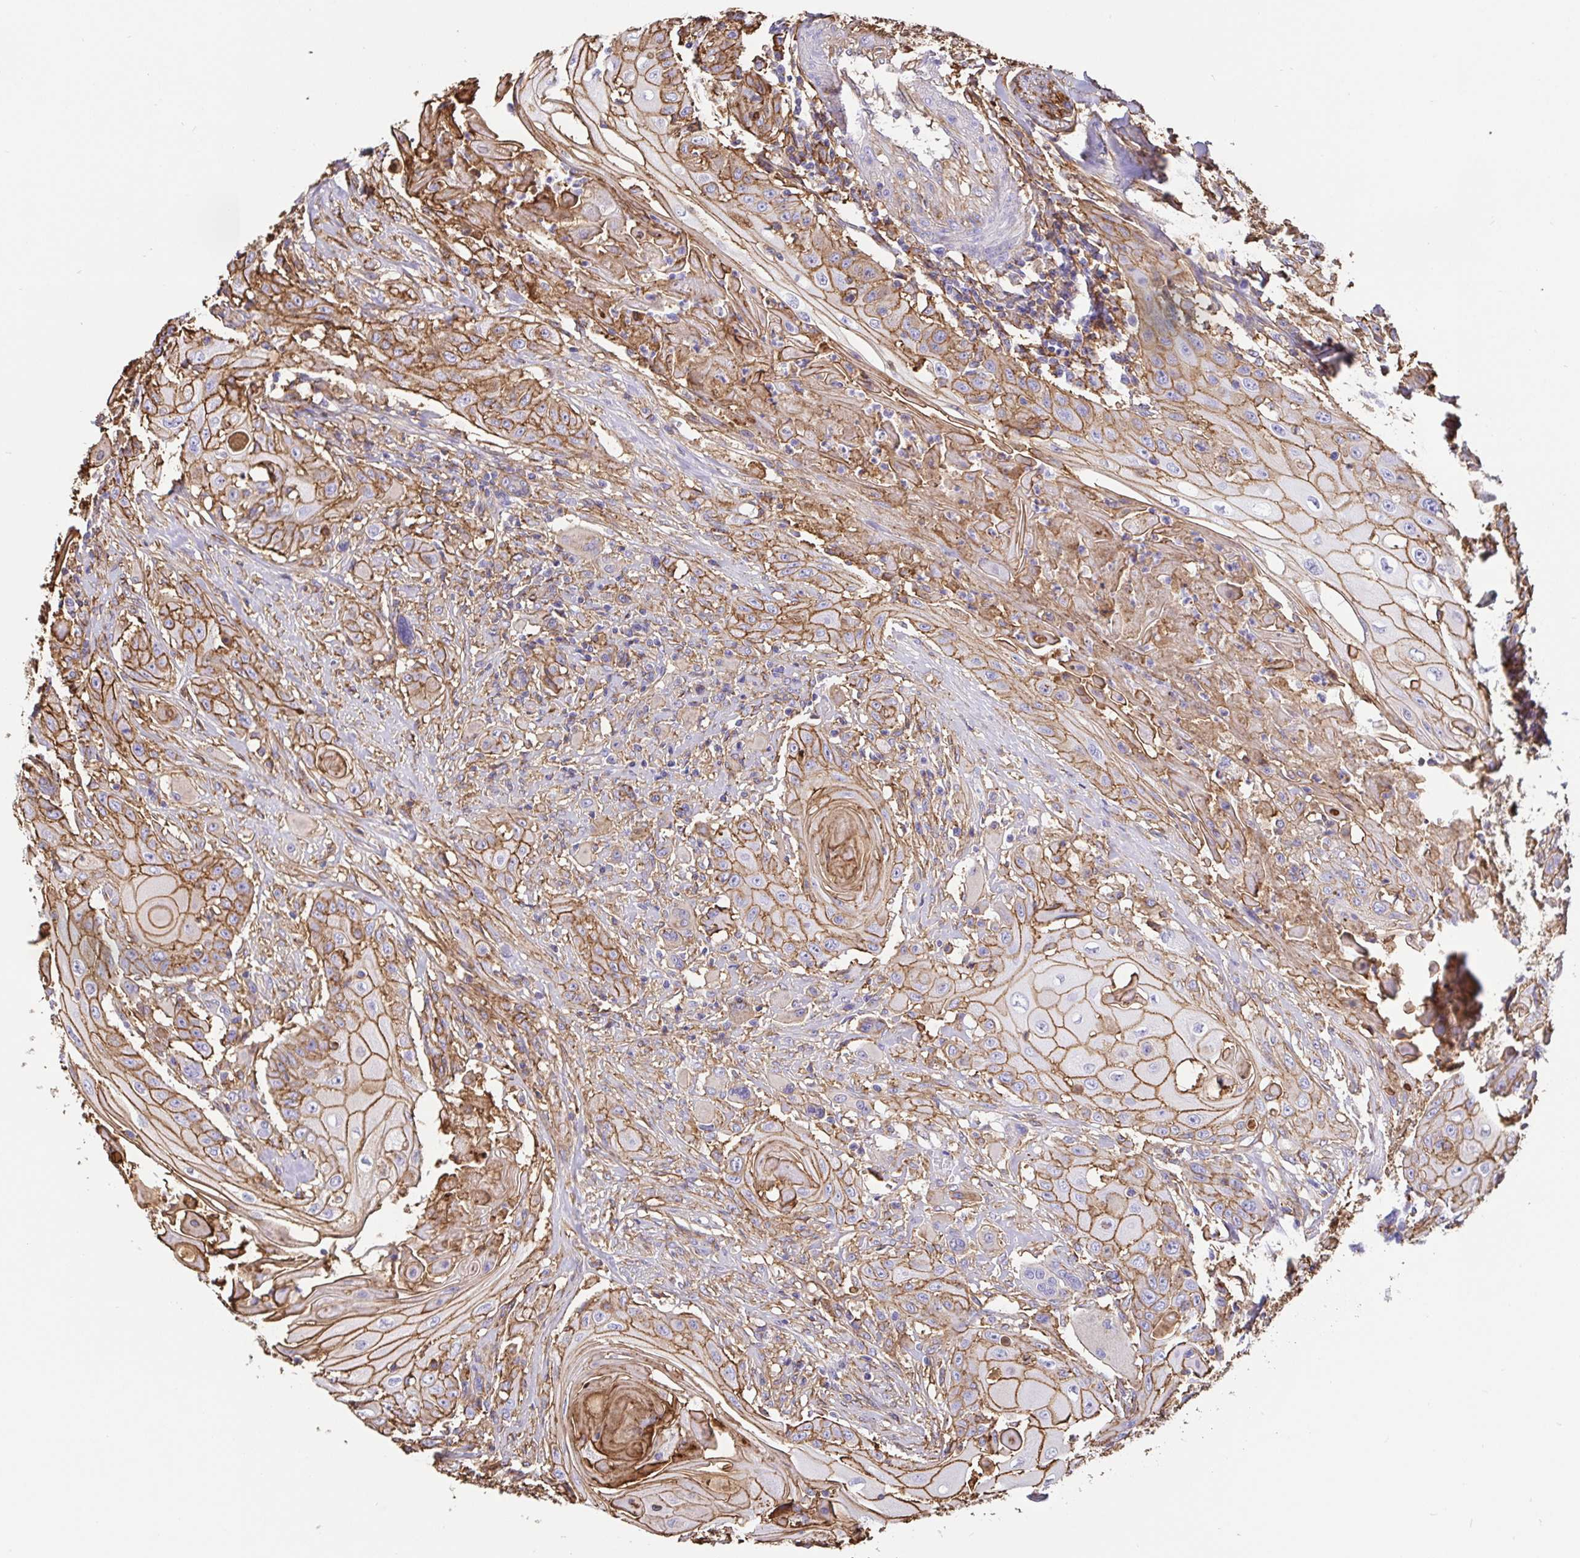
{"staining": {"intensity": "moderate", "quantity": ">75%", "location": "cytoplasmic/membranous"}, "tissue": "head and neck cancer", "cell_type": "Tumor cells", "image_type": "cancer", "snomed": [{"axis": "morphology", "description": "Squamous cell carcinoma, NOS"}, {"axis": "topography", "description": "Oral tissue"}, {"axis": "topography", "description": "Head-Neck"}, {"axis": "topography", "description": "Neck, NOS"}], "caption": "The micrograph exhibits a brown stain indicating the presence of a protein in the cytoplasmic/membranous of tumor cells in head and neck squamous cell carcinoma.", "gene": "ANXA2", "patient": {"sex": "female", "age": 55}}